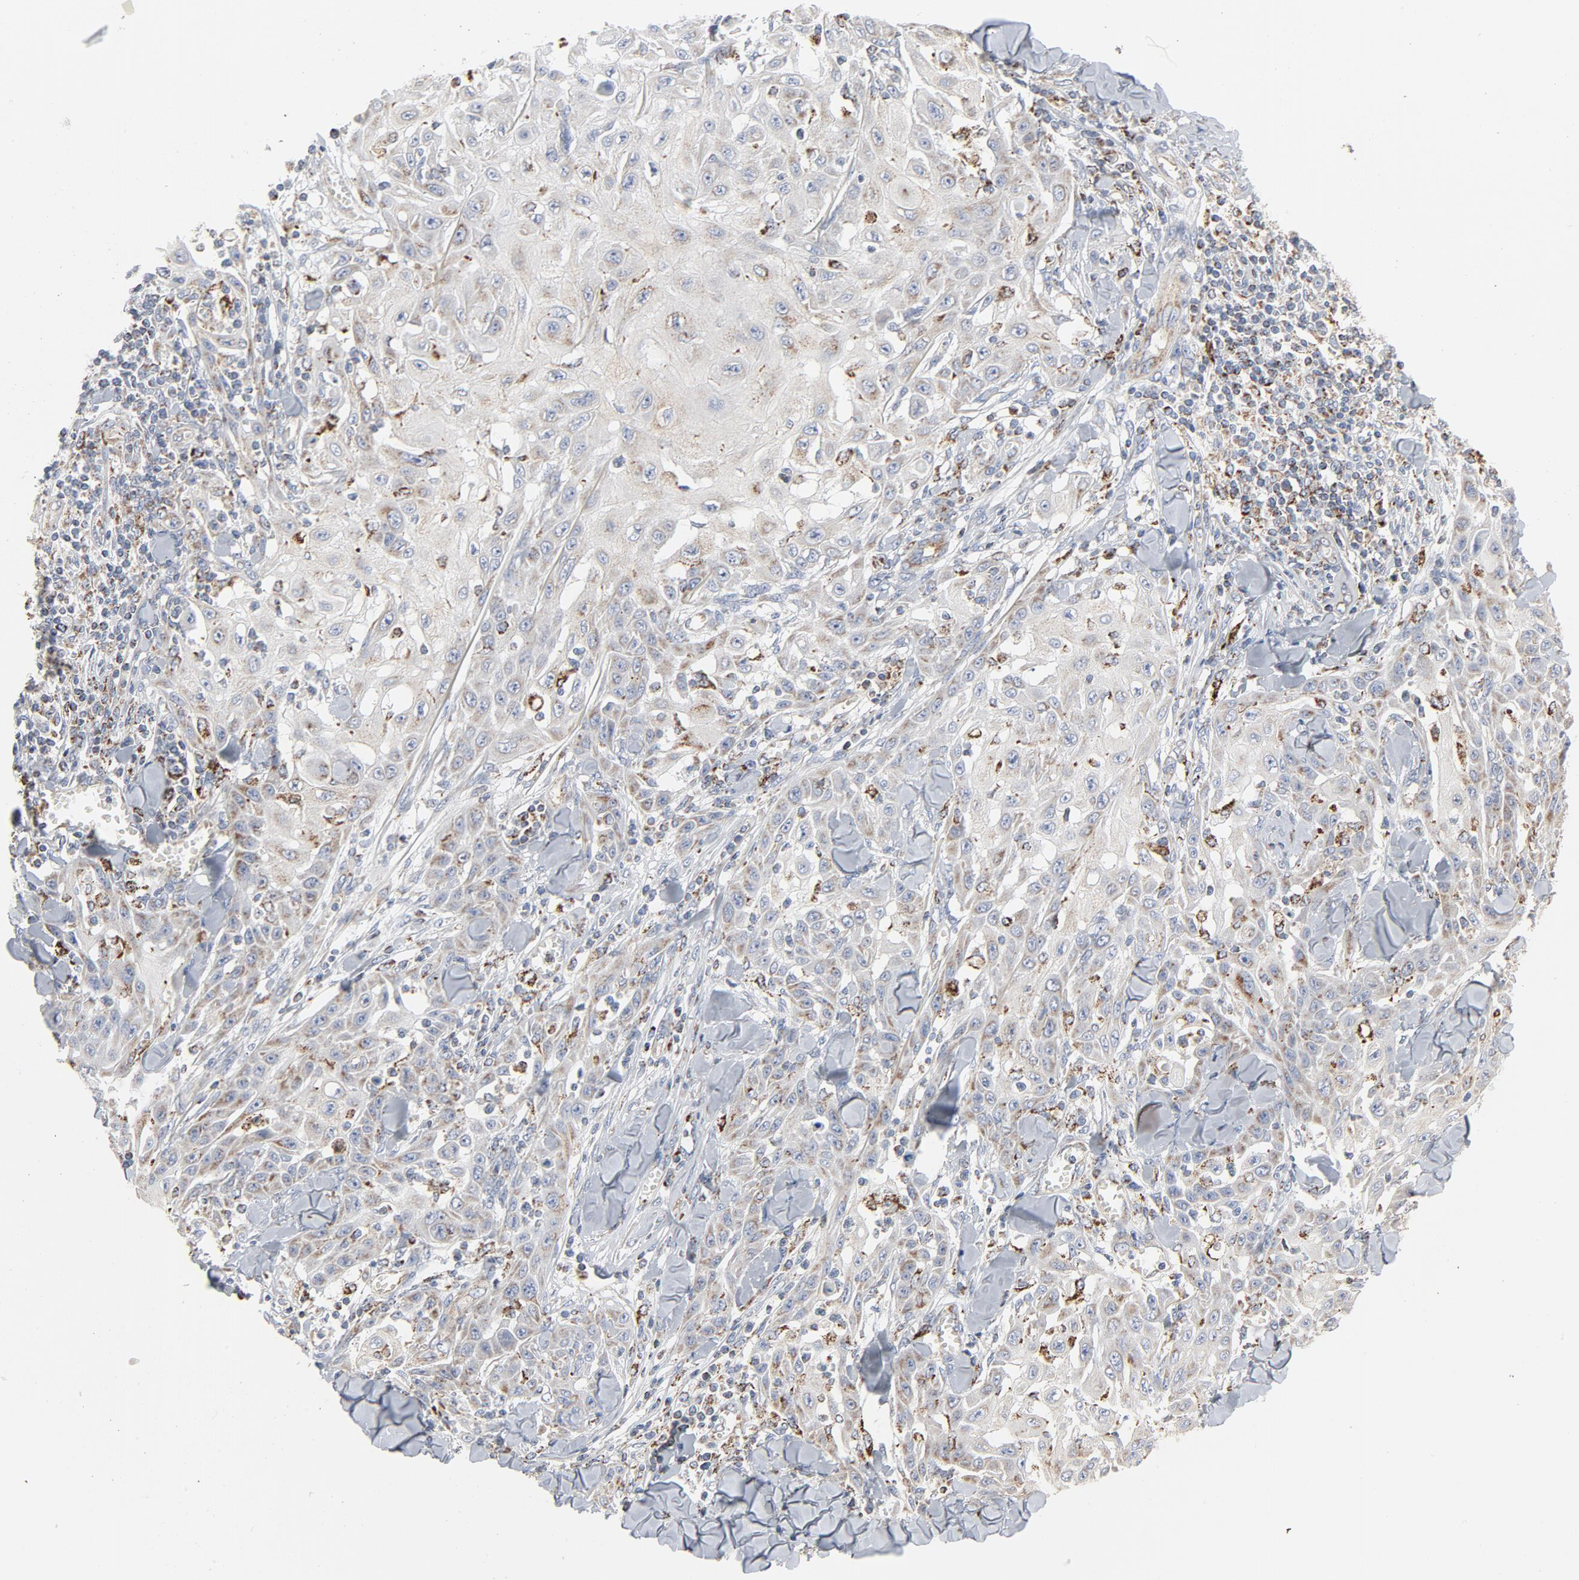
{"staining": {"intensity": "weak", "quantity": "25%-75%", "location": "cytoplasmic/membranous"}, "tissue": "skin cancer", "cell_type": "Tumor cells", "image_type": "cancer", "snomed": [{"axis": "morphology", "description": "Squamous cell carcinoma, NOS"}, {"axis": "topography", "description": "Skin"}], "caption": "Weak cytoplasmic/membranous protein positivity is present in about 25%-75% of tumor cells in skin cancer (squamous cell carcinoma).", "gene": "SETD3", "patient": {"sex": "male", "age": 24}}